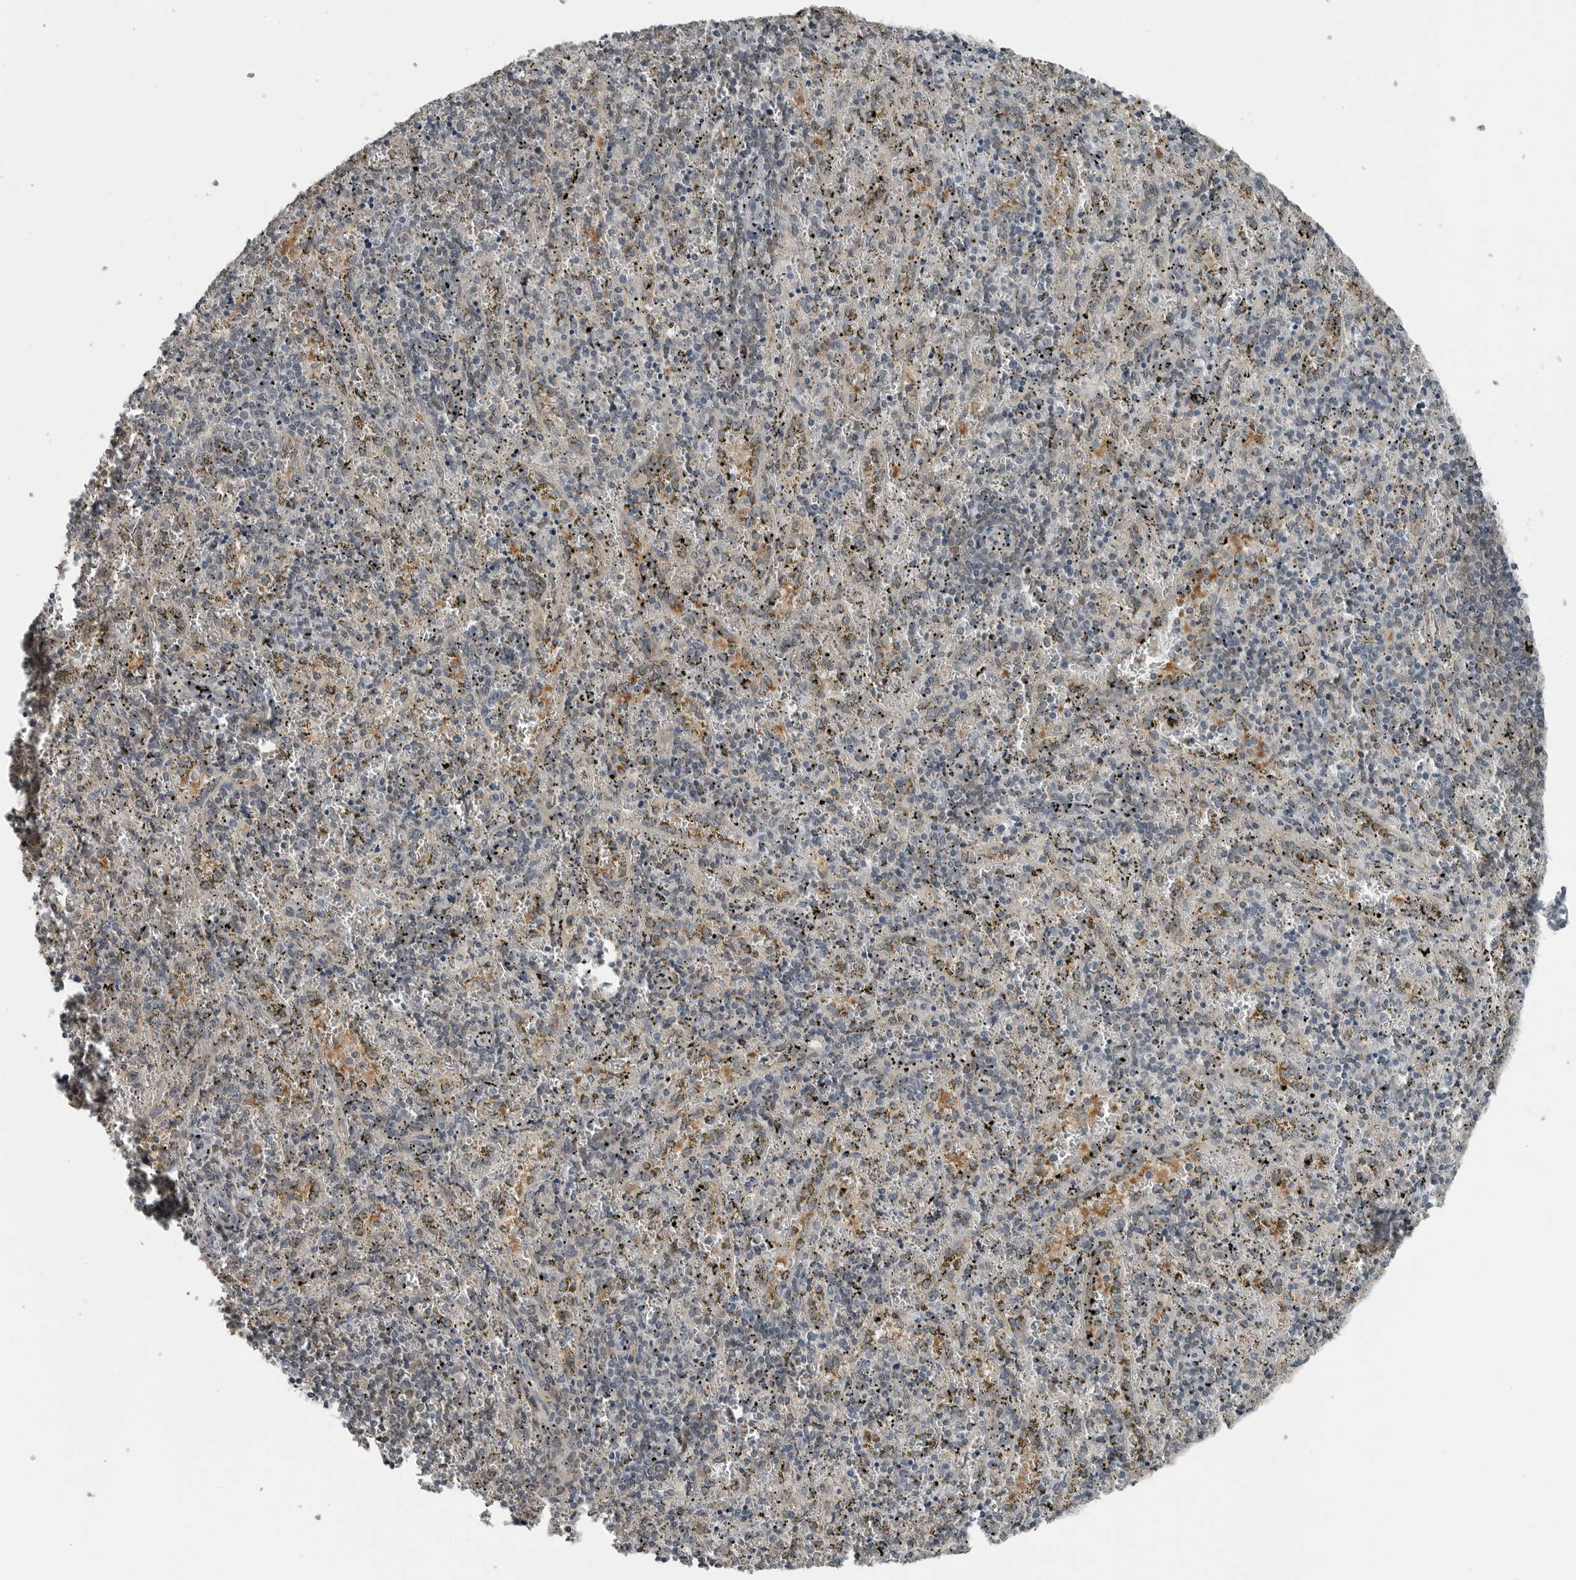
{"staining": {"intensity": "negative", "quantity": "none", "location": "none"}, "tissue": "spleen", "cell_type": "Cells in red pulp", "image_type": "normal", "snomed": [{"axis": "morphology", "description": "Normal tissue, NOS"}, {"axis": "topography", "description": "Spleen"}], "caption": "High power microscopy image of an immunohistochemistry micrograph of normal spleen, revealing no significant staining in cells in red pulp. (Stains: DAB immunohistochemistry (IHC) with hematoxylin counter stain, Microscopy: brightfield microscopy at high magnification).", "gene": "ENSG00000286112", "patient": {"sex": "male", "age": 11}}